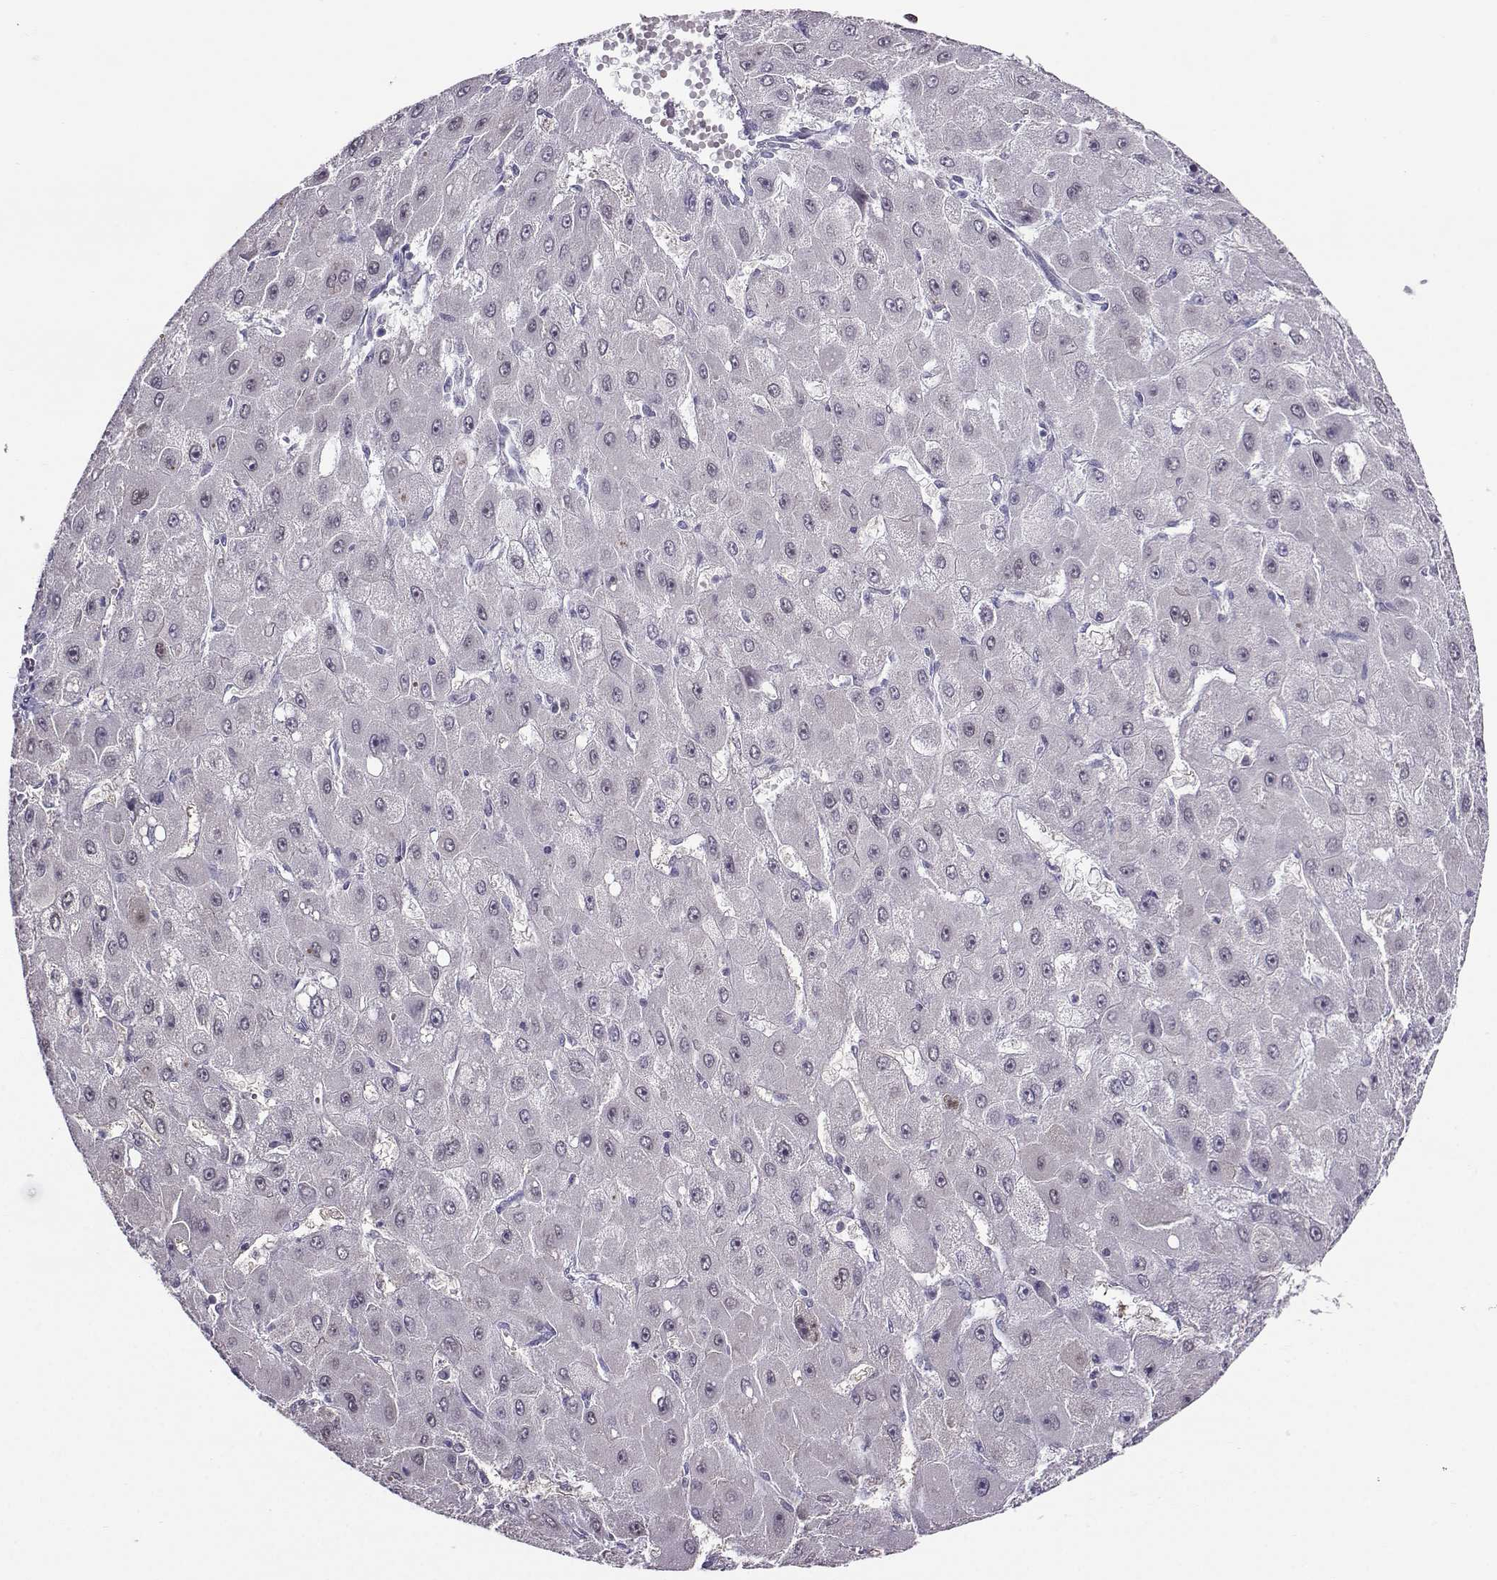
{"staining": {"intensity": "negative", "quantity": "none", "location": "none"}, "tissue": "liver cancer", "cell_type": "Tumor cells", "image_type": "cancer", "snomed": [{"axis": "morphology", "description": "Carcinoma, Hepatocellular, NOS"}, {"axis": "topography", "description": "Liver"}], "caption": "Immunohistochemical staining of liver cancer (hepatocellular carcinoma) reveals no significant staining in tumor cells.", "gene": "PGK1", "patient": {"sex": "female", "age": 25}}